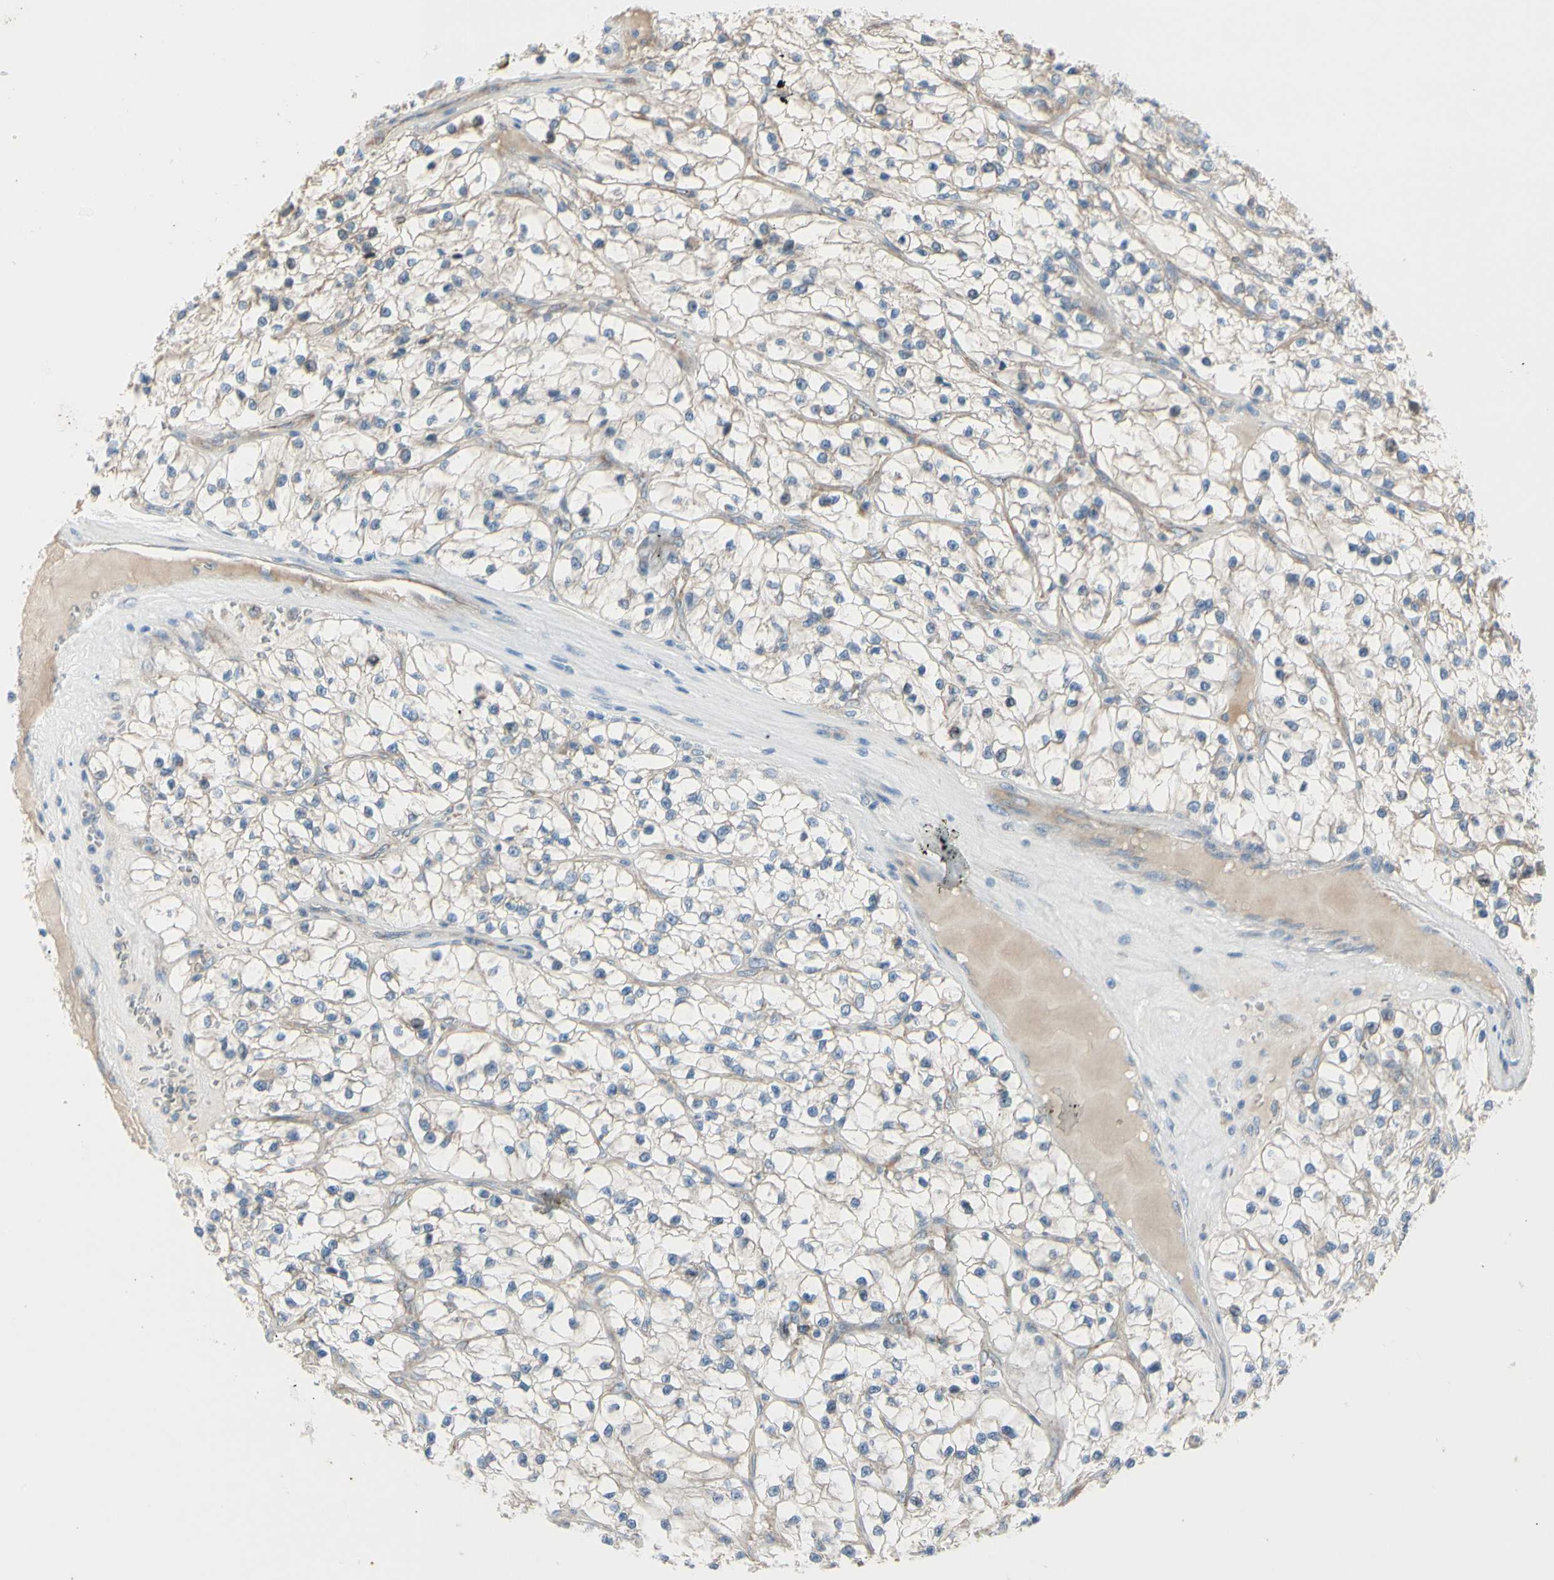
{"staining": {"intensity": "weak", "quantity": ">75%", "location": "cytoplasmic/membranous"}, "tissue": "renal cancer", "cell_type": "Tumor cells", "image_type": "cancer", "snomed": [{"axis": "morphology", "description": "Adenocarcinoma, NOS"}, {"axis": "topography", "description": "Kidney"}], "caption": "Tumor cells demonstrate low levels of weak cytoplasmic/membranous positivity in approximately >75% of cells in renal cancer (adenocarcinoma). Immunohistochemistry stains the protein of interest in brown and the nuclei are stained blue.", "gene": "EPHA3", "patient": {"sex": "female", "age": 57}}